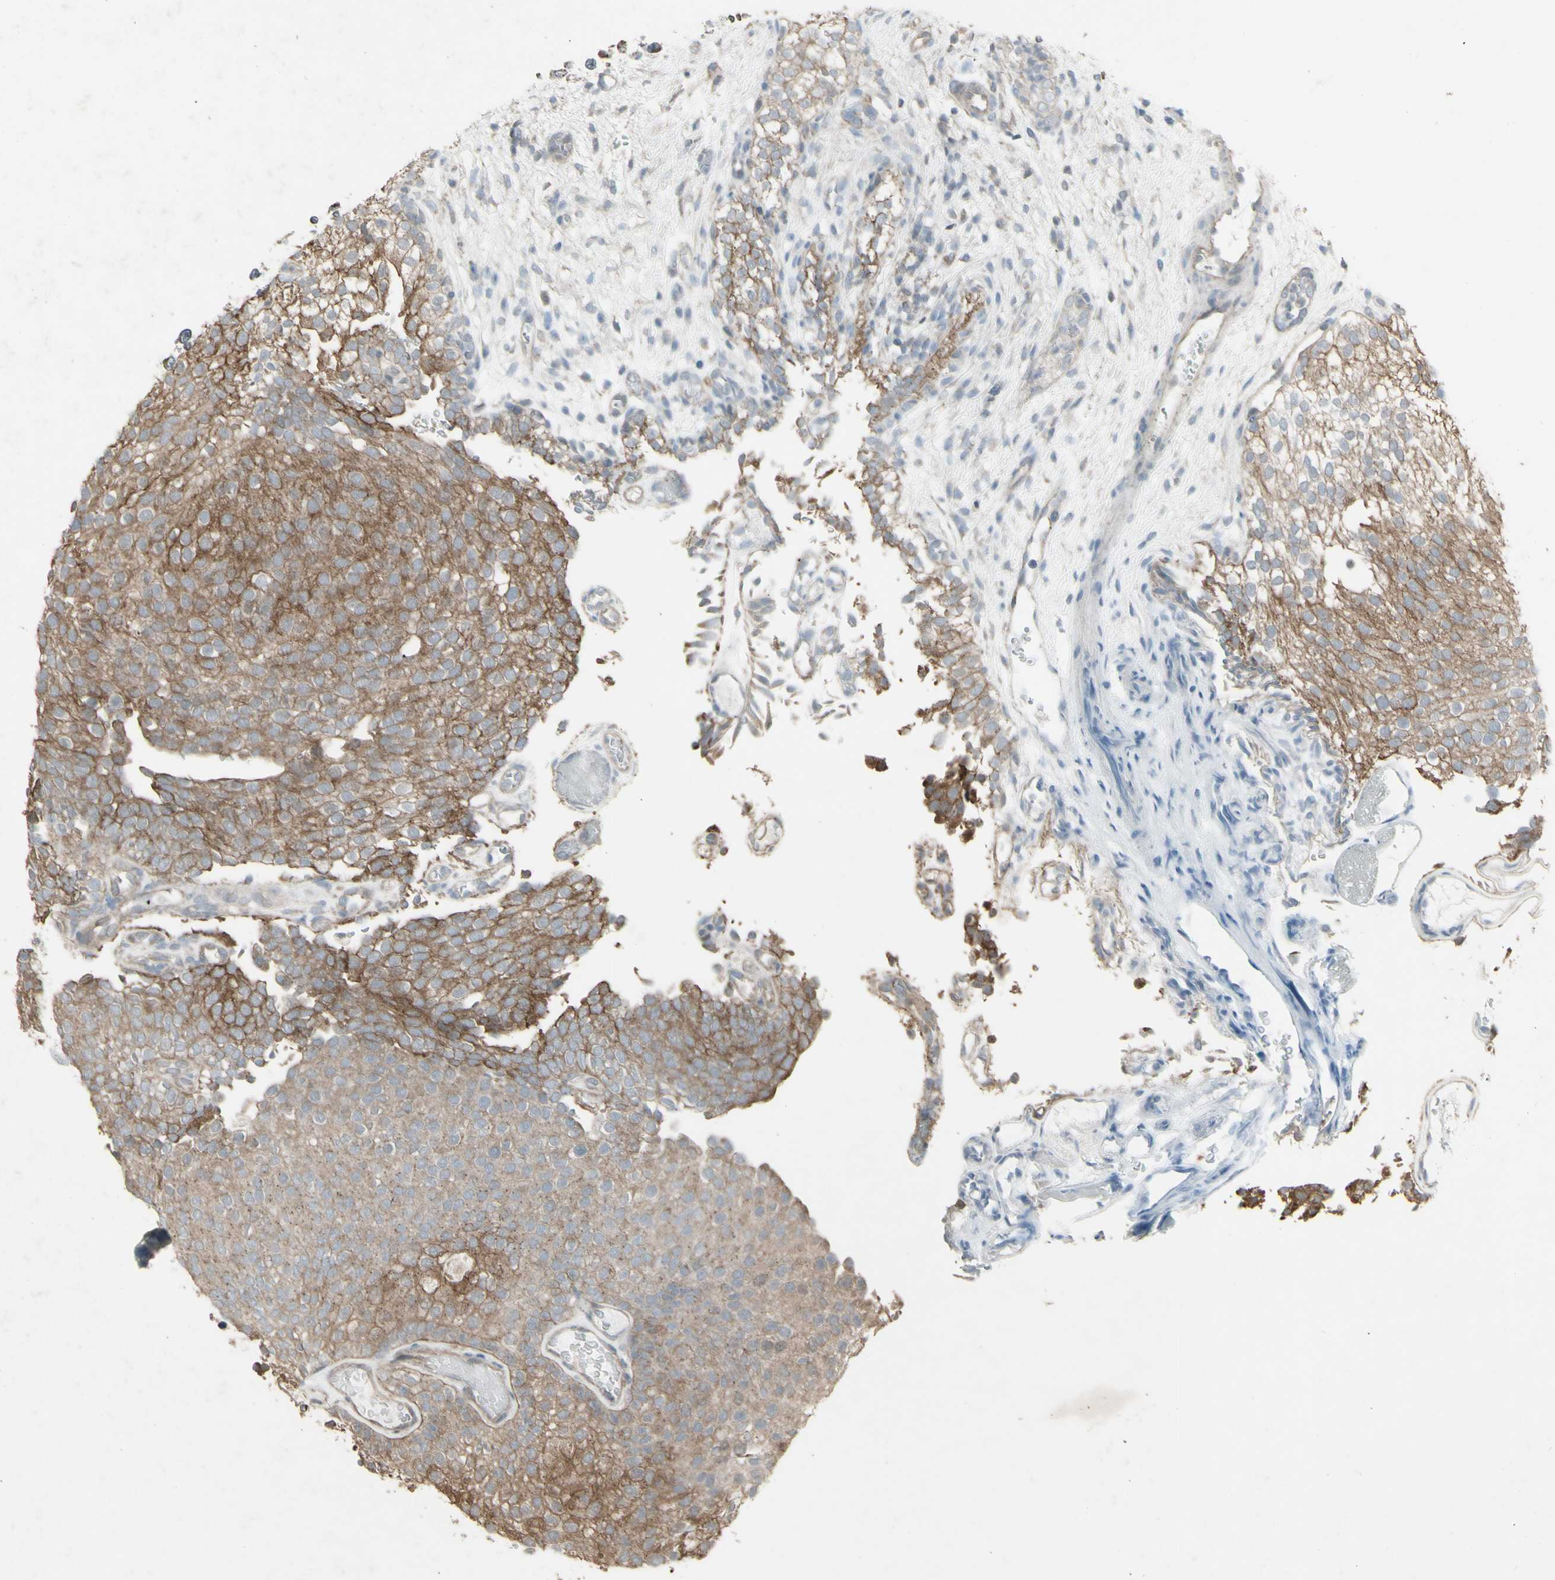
{"staining": {"intensity": "weak", "quantity": ">75%", "location": "cytoplasmic/membranous"}, "tissue": "urothelial cancer", "cell_type": "Tumor cells", "image_type": "cancer", "snomed": [{"axis": "morphology", "description": "Urothelial carcinoma, Low grade"}, {"axis": "topography", "description": "Urinary bladder"}], "caption": "Urothelial carcinoma (low-grade) stained with a brown dye reveals weak cytoplasmic/membranous positive expression in about >75% of tumor cells.", "gene": "FXYD3", "patient": {"sex": "male", "age": 78}}